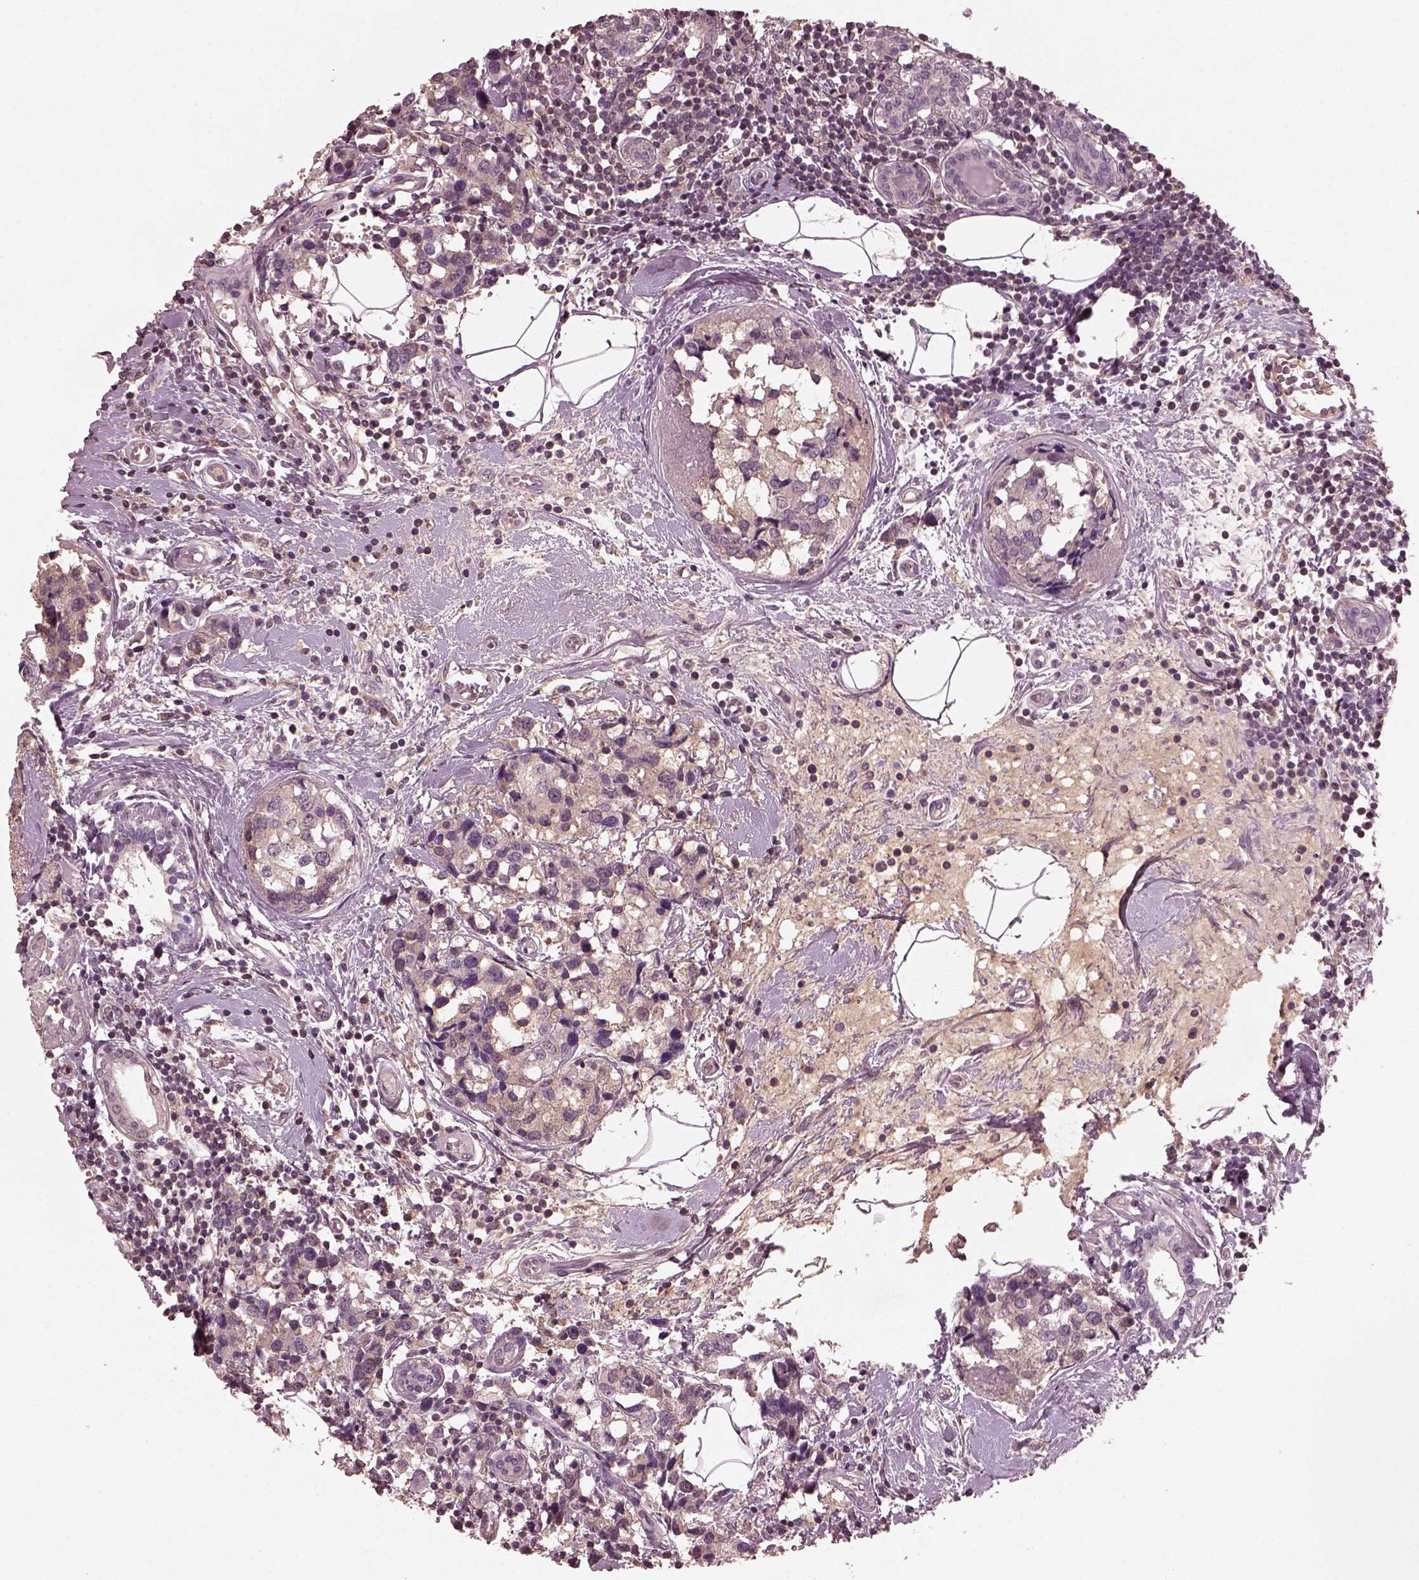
{"staining": {"intensity": "negative", "quantity": "none", "location": "none"}, "tissue": "breast cancer", "cell_type": "Tumor cells", "image_type": "cancer", "snomed": [{"axis": "morphology", "description": "Lobular carcinoma"}, {"axis": "topography", "description": "Breast"}], "caption": "Immunohistochemical staining of human lobular carcinoma (breast) demonstrates no significant expression in tumor cells.", "gene": "FRRS1L", "patient": {"sex": "female", "age": 59}}